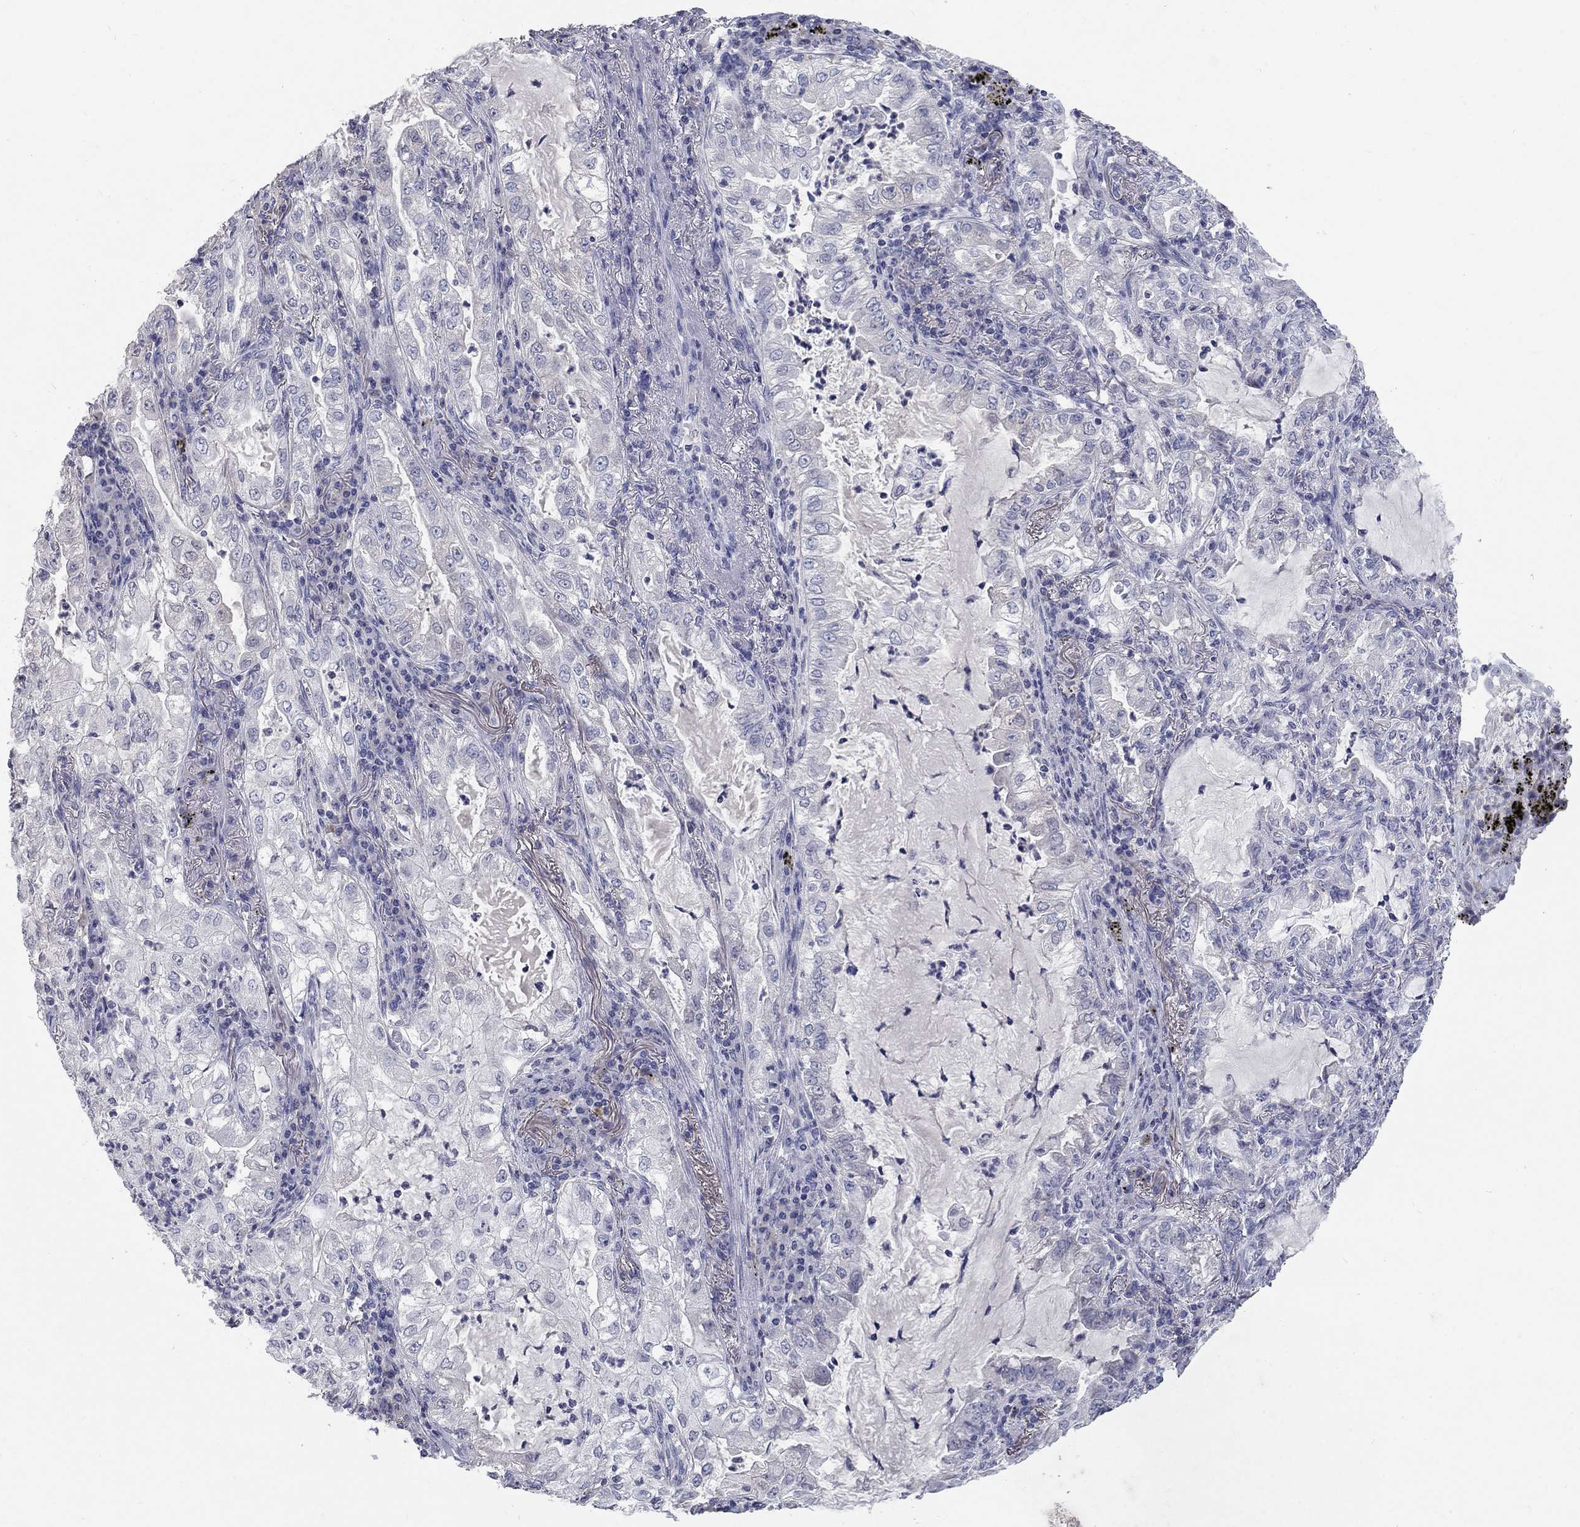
{"staining": {"intensity": "negative", "quantity": "none", "location": "none"}, "tissue": "lung cancer", "cell_type": "Tumor cells", "image_type": "cancer", "snomed": [{"axis": "morphology", "description": "Adenocarcinoma, NOS"}, {"axis": "topography", "description": "Lung"}], "caption": "Tumor cells are negative for protein expression in human lung cancer (adenocarcinoma).", "gene": "PTH1R", "patient": {"sex": "female", "age": 73}}